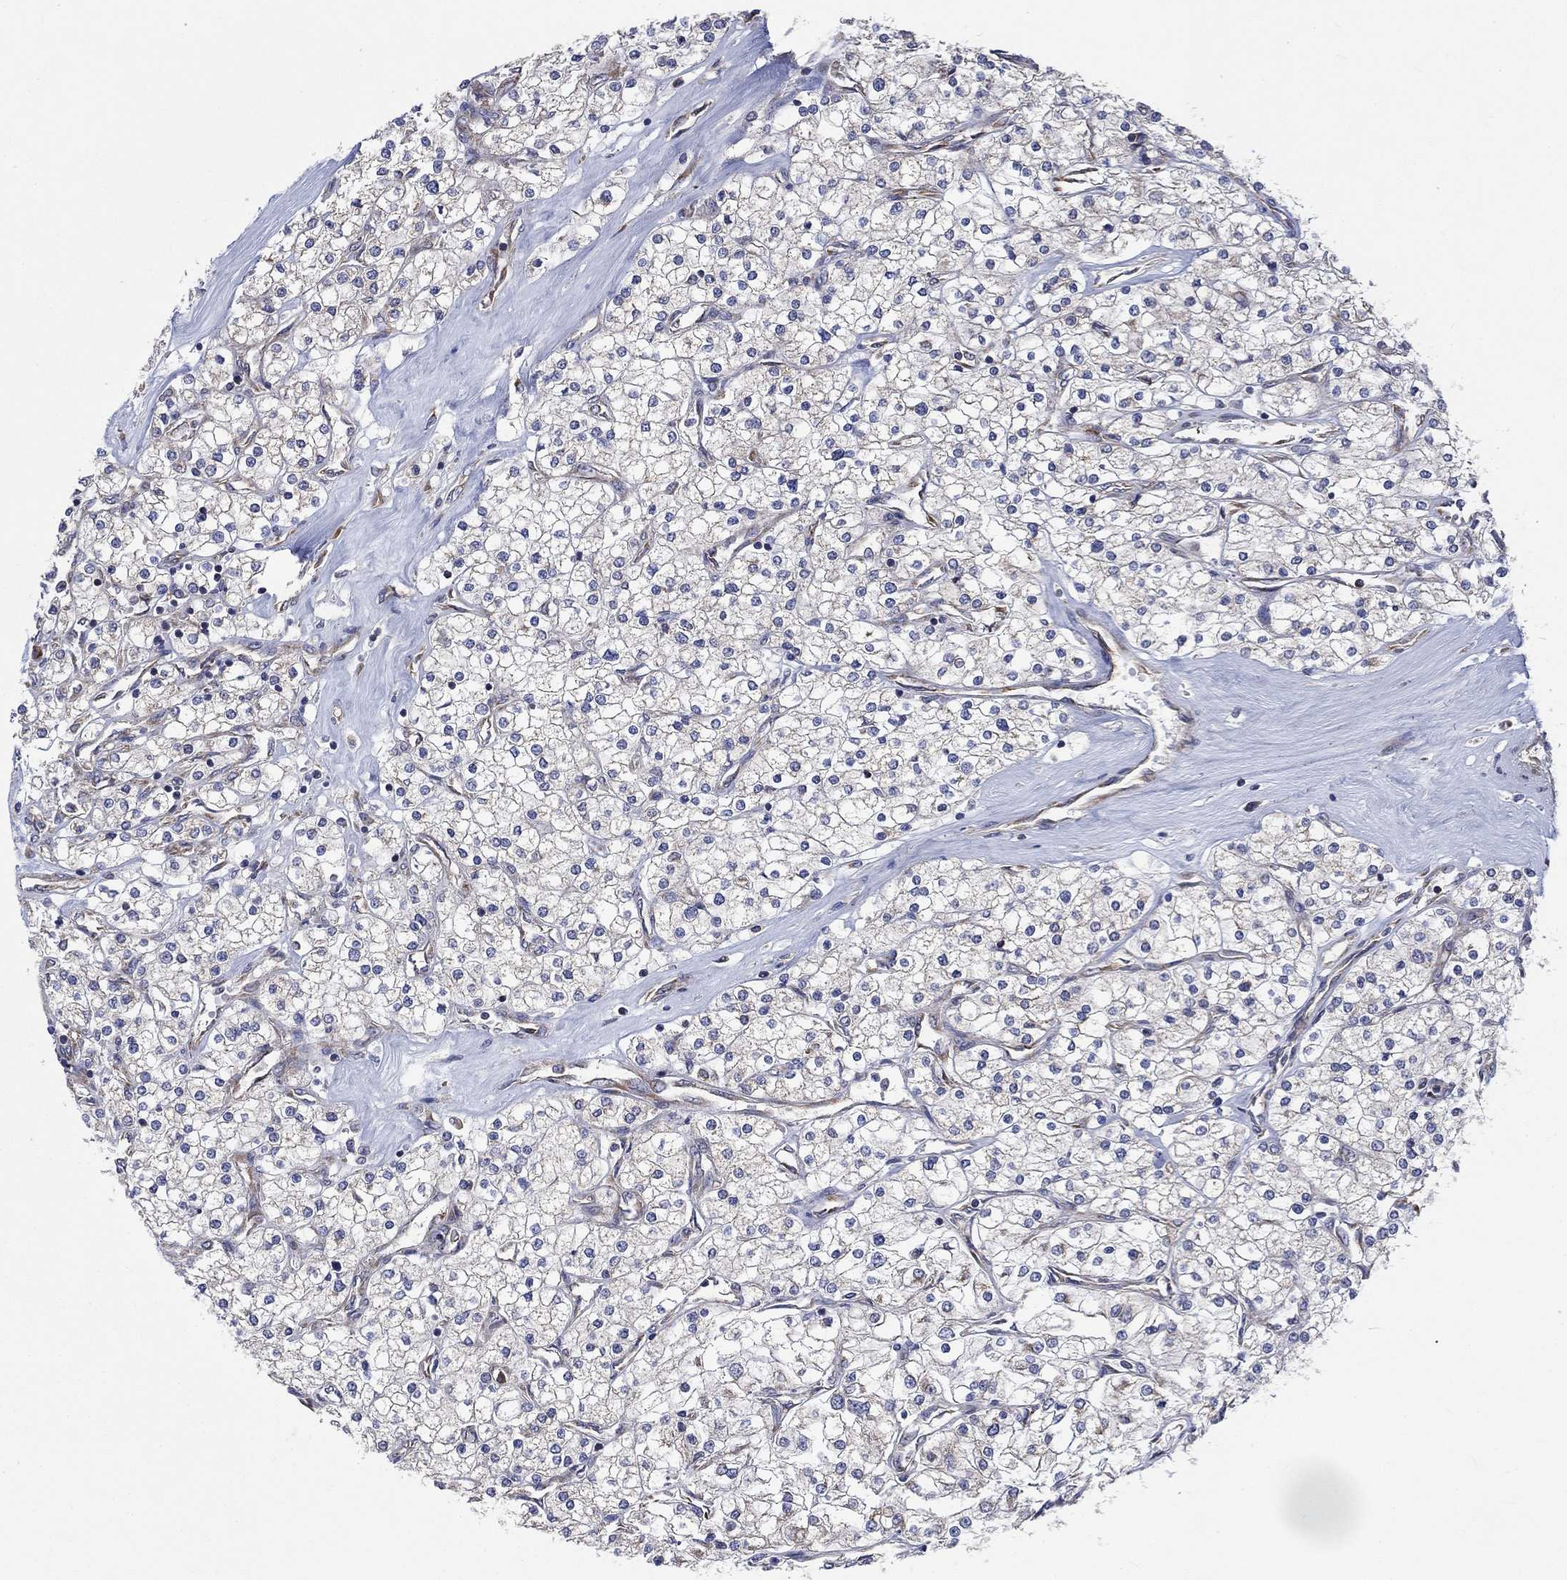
{"staining": {"intensity": "negative", "quantity": "none", "location": "none"}, "tissue": "renal cancer", "cell_type": "Tumor cells", "image_type": "cancer", "snomed": [{"axis": "morphology", "description": "Adenocarcinoma, NOS"}, {"axis": "topography", "description": "Kidney"}], "caption": "There is no significant positivity in tumor cells of renal cancer (adenocarcinoma).", "gene": "RPLP0", "patient": {"sex": "male", "age": 80}}